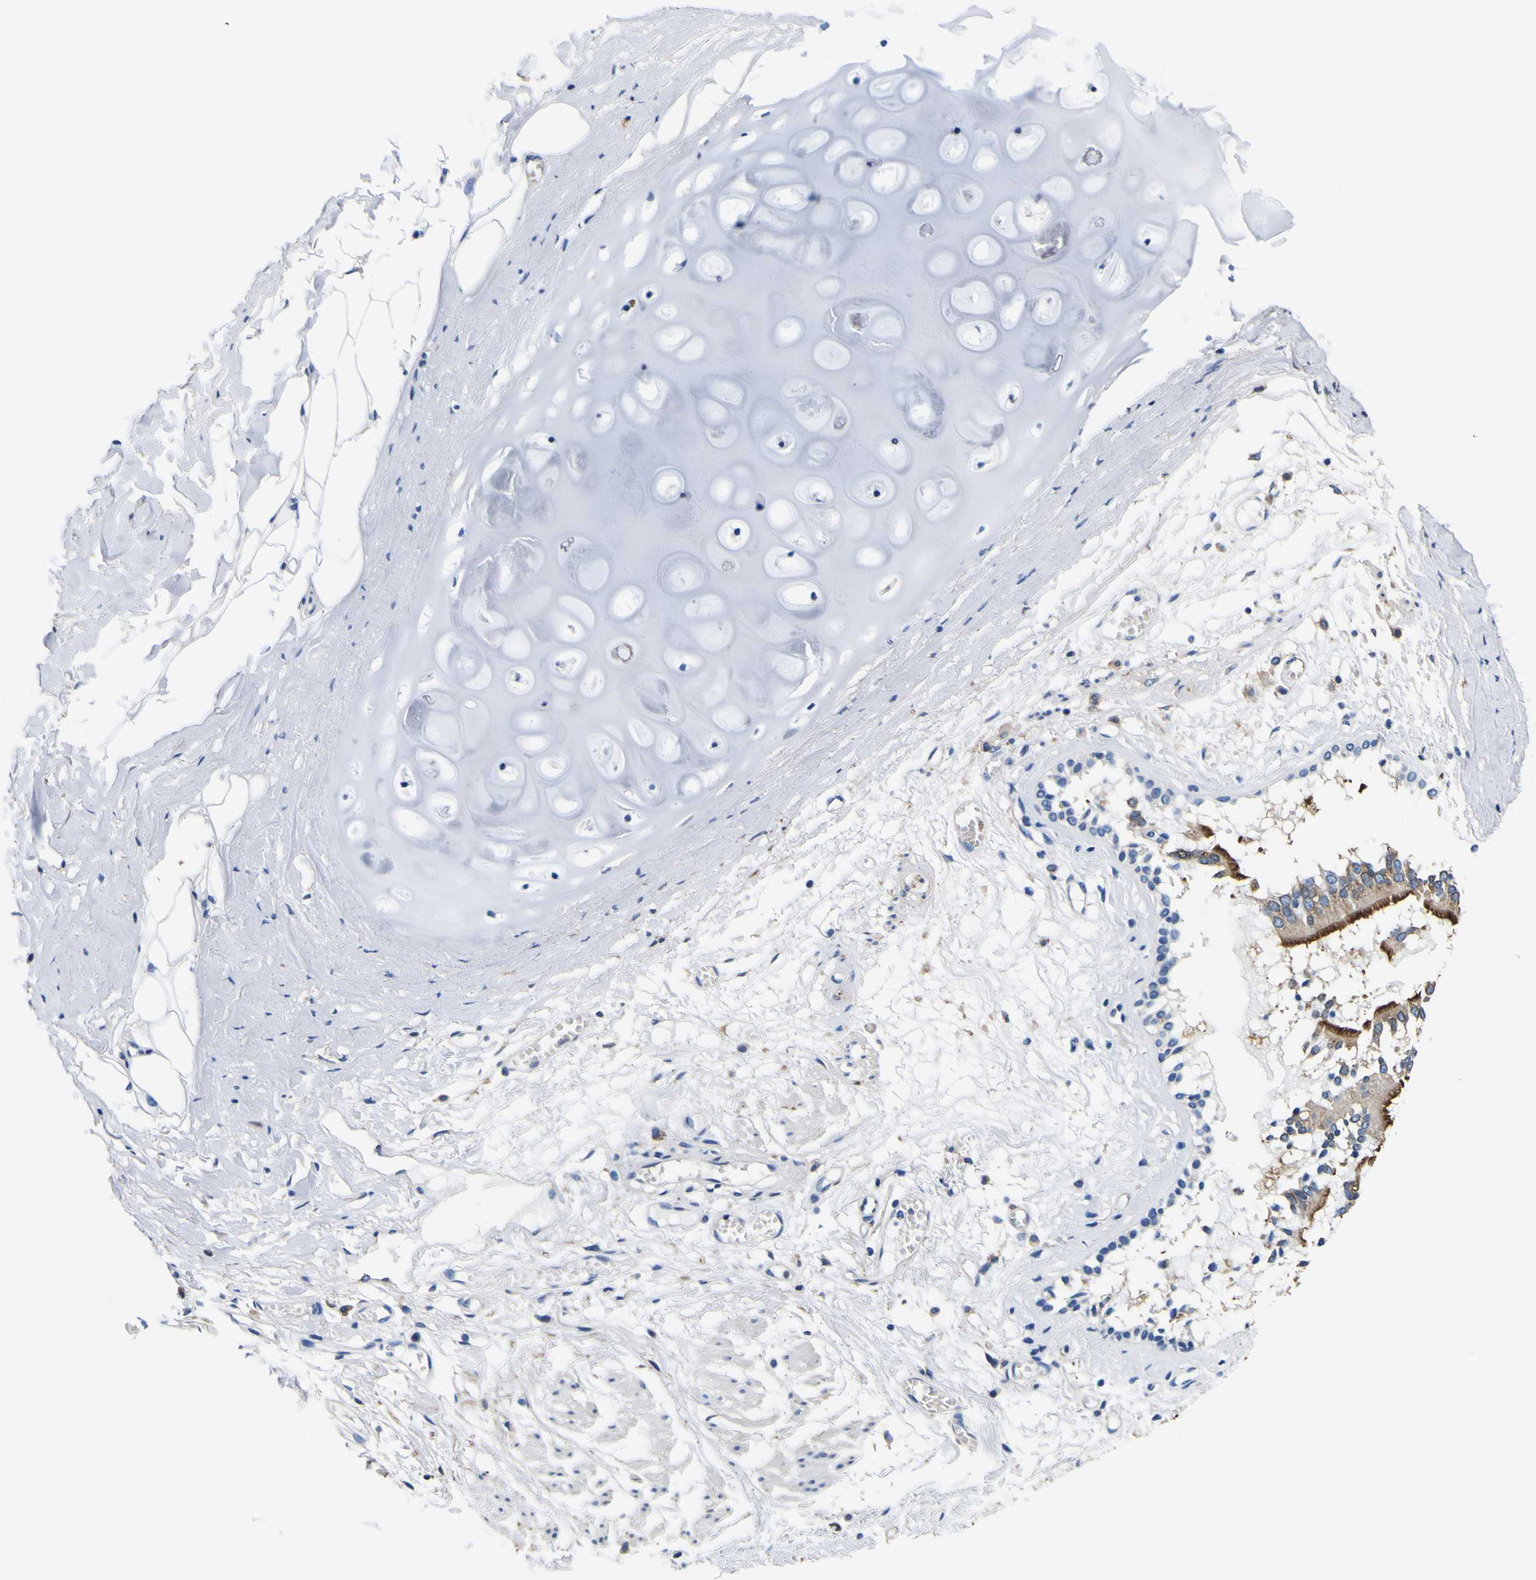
{"staining": {"intensity": "moderate", "quantity": ">75%", "location": "cytoplasmic/membranous"}, "tissue": "bronchus", "cell_type": "Respiratory epithelial cells", "image_type": "normal", "snomed": [{"axis": "morphology", "description": "Normal tissue, NOS"}, {"axis": "morphology", "description": "Inflammation, NOS"}, {"axis": "topography", "description": "Cartilage tissue"}, {"axis": "topography", "description": "Lung"}], "caption": "DAB immunohistochemical staining of normal bronchus displays moderate cytoplasmic/membranous protein positivity in about >75% of respiratory epithelial cells.", "gene": "TUBA1B", "patient": {"sex": "male", "age": 71}}